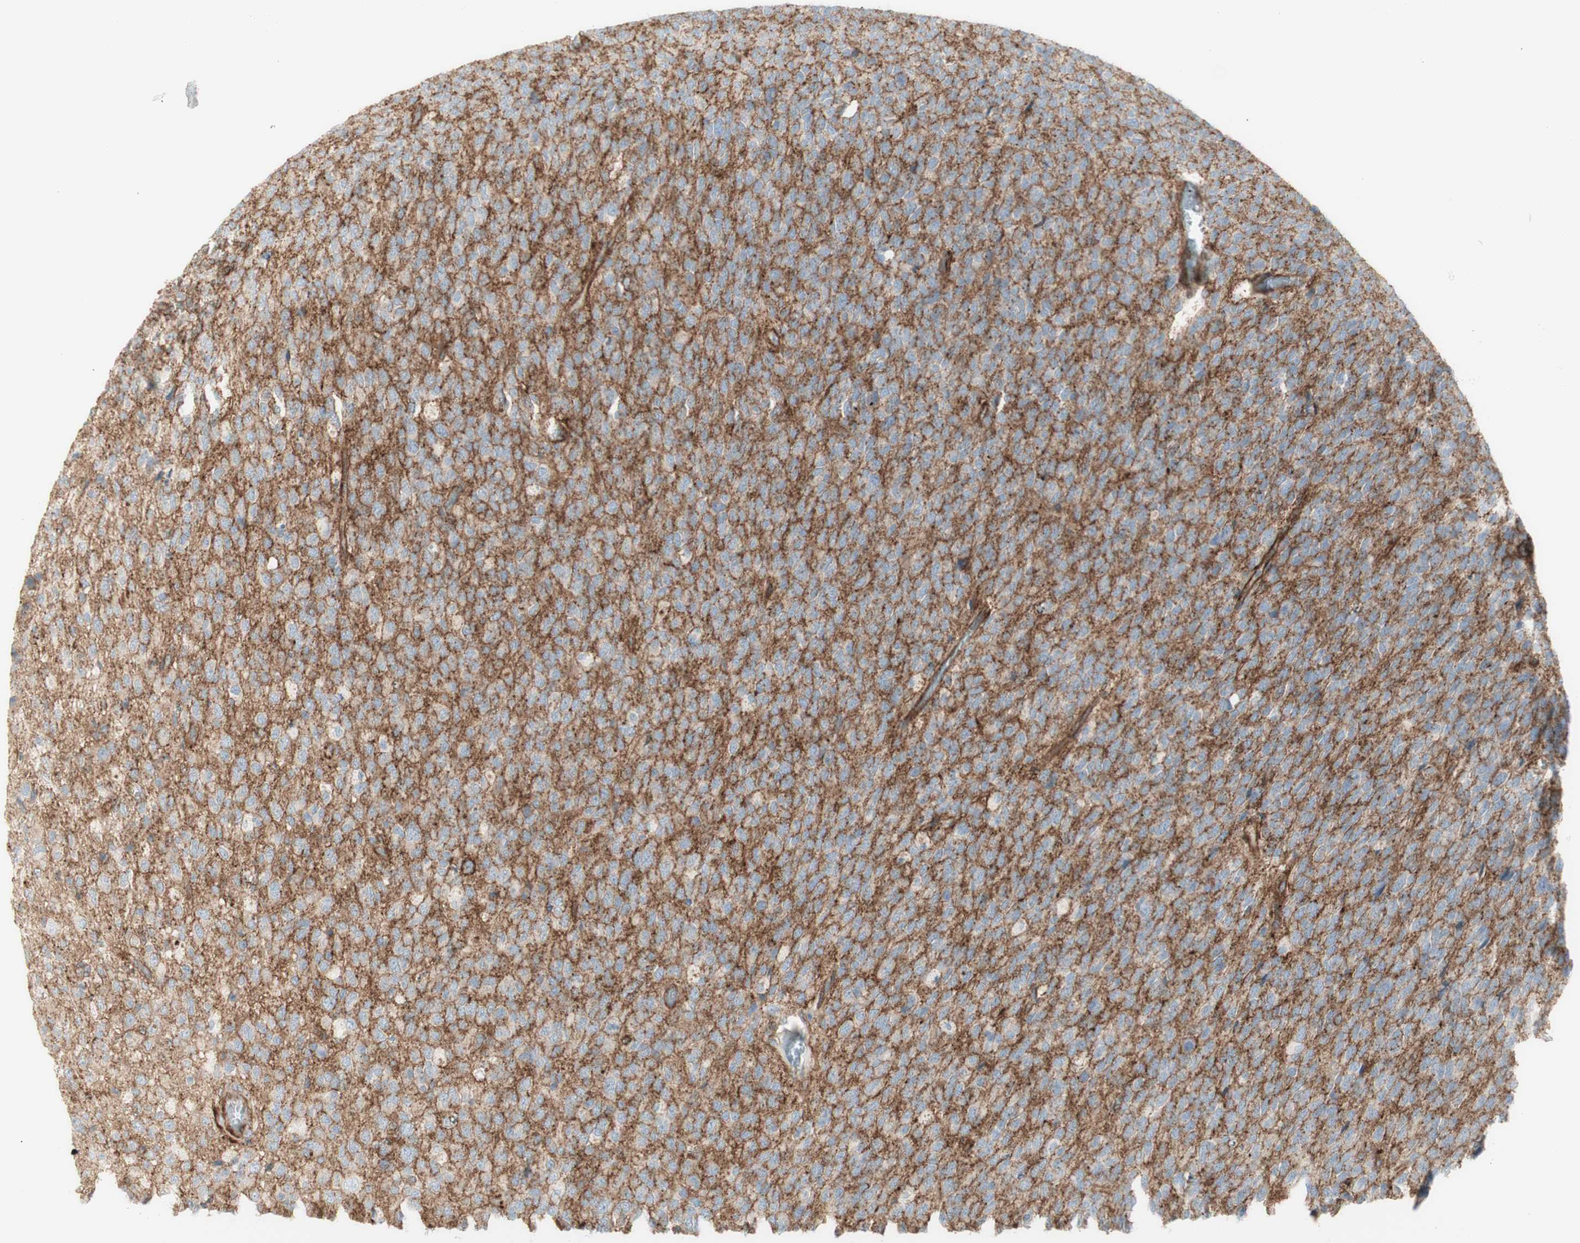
{"staining": {"intensity": "moderate", "quantity": "25%-75%", "location": "cytoplasmic/membranous"}, "tissue": "glioma", "cell_type": "Tumor cells", "image_type": "cancer", "snomed": [{"axis": "morphology", "description": "Glioma, malignant, High grade"}, {"axis": "topography", "description": "pancreas cauda"}], "caption": "Immunohistochemical staining of glioma shows moderate cytoplasmic/membranous protein expression in approximately 25%-75% of tumor cells. The staining is performed using DAB (3,3'-diaminobenzidine) brown chromogen to label protein expression. The nuclei are counter-stained blue using hematoxylin.", "gene": "MYO6", "patient": {"sex": "male", "age": 60}}